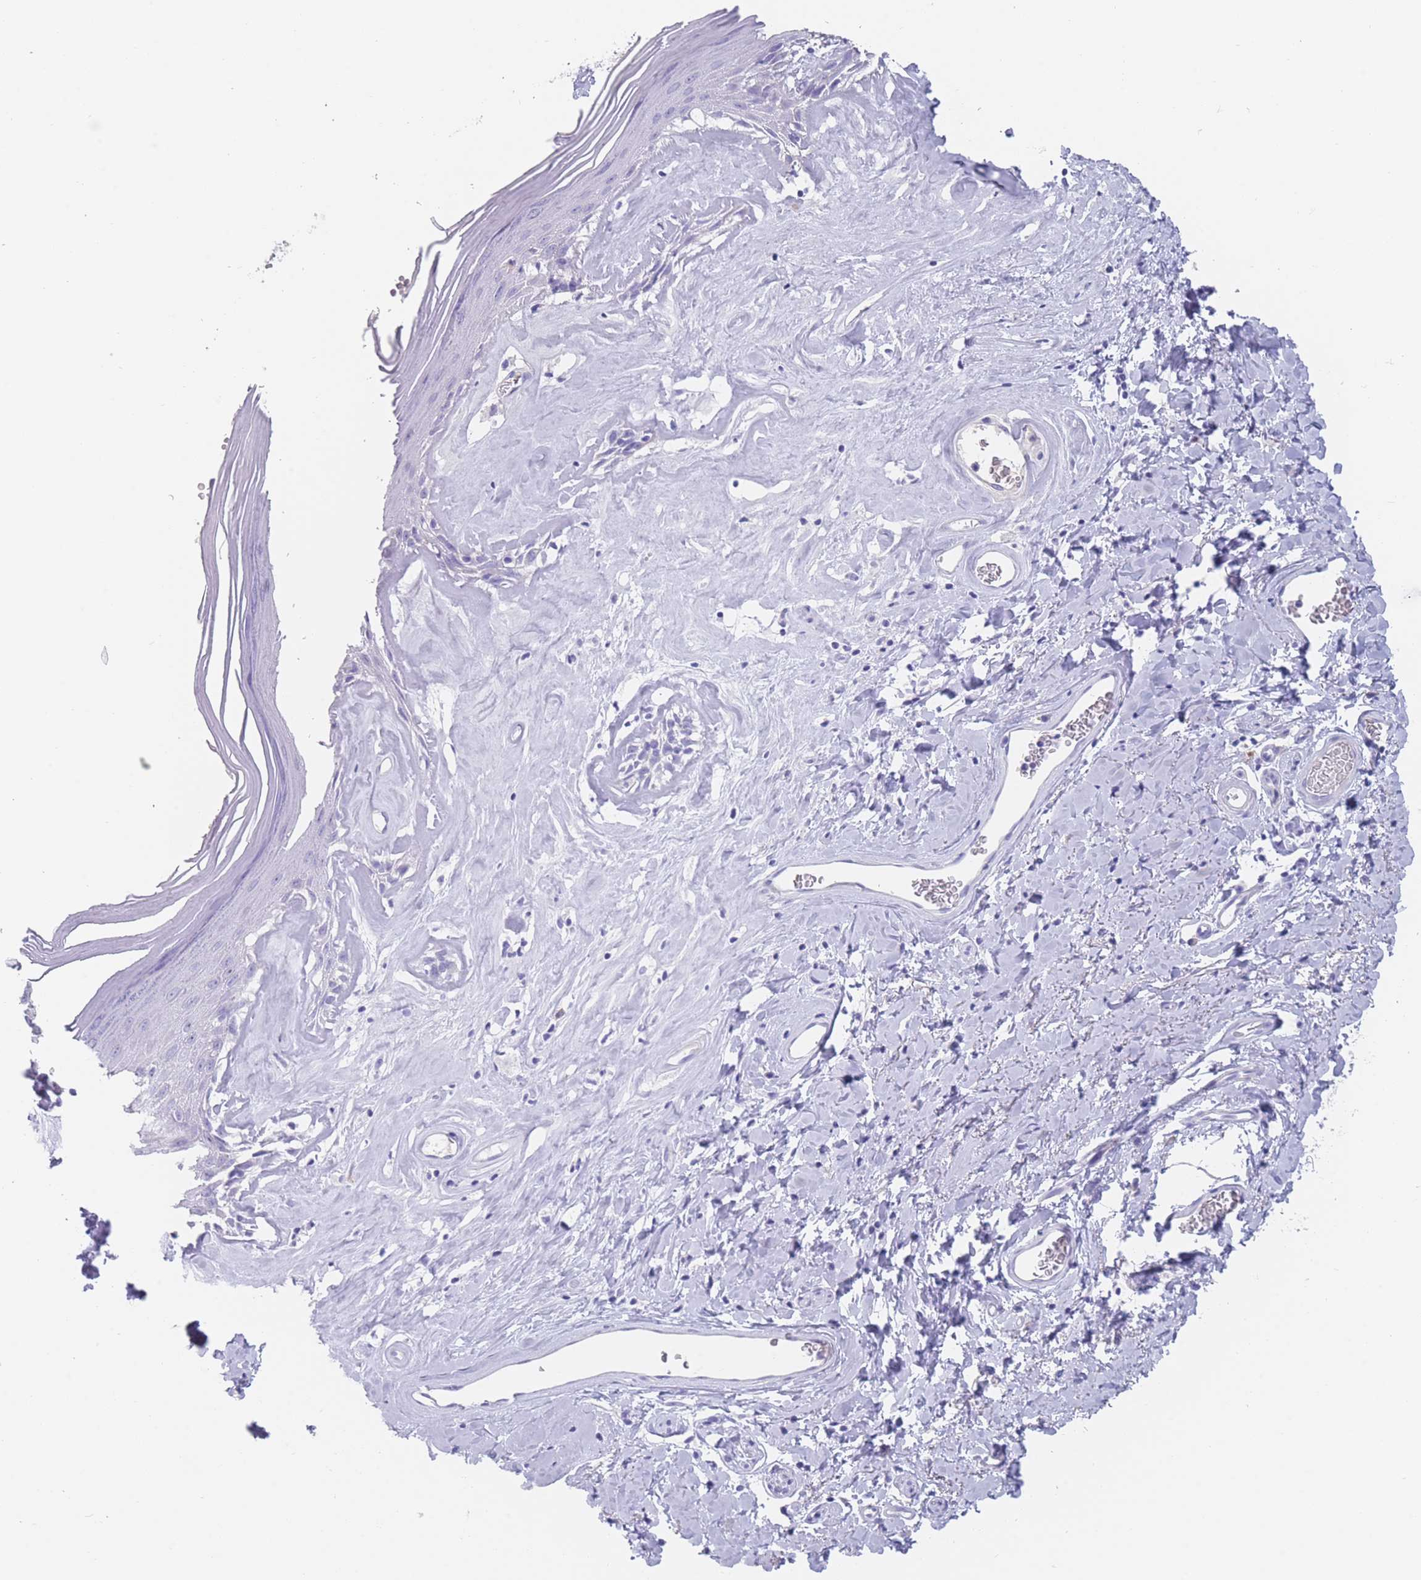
{"staining": {"intensity": "negative", "quantity": "none", "location": "none"}, "tissue": "skin", "cell_type": "Epidermal cells", "image_type": "normal", "snomed": [{"axis": "morphology", "description": "Normal tissue, NOS"}, {"axis": "morphology", "description": "Inflammation, NOS"}, {"axis": "topography", "description": "Vulva"}], "caption": "Histopathology image shows no protein positivity in epidermal cells of unremarkable skin.", "gene": "ST8SIA5", "patient": {"sex": "female", "age": 86}}